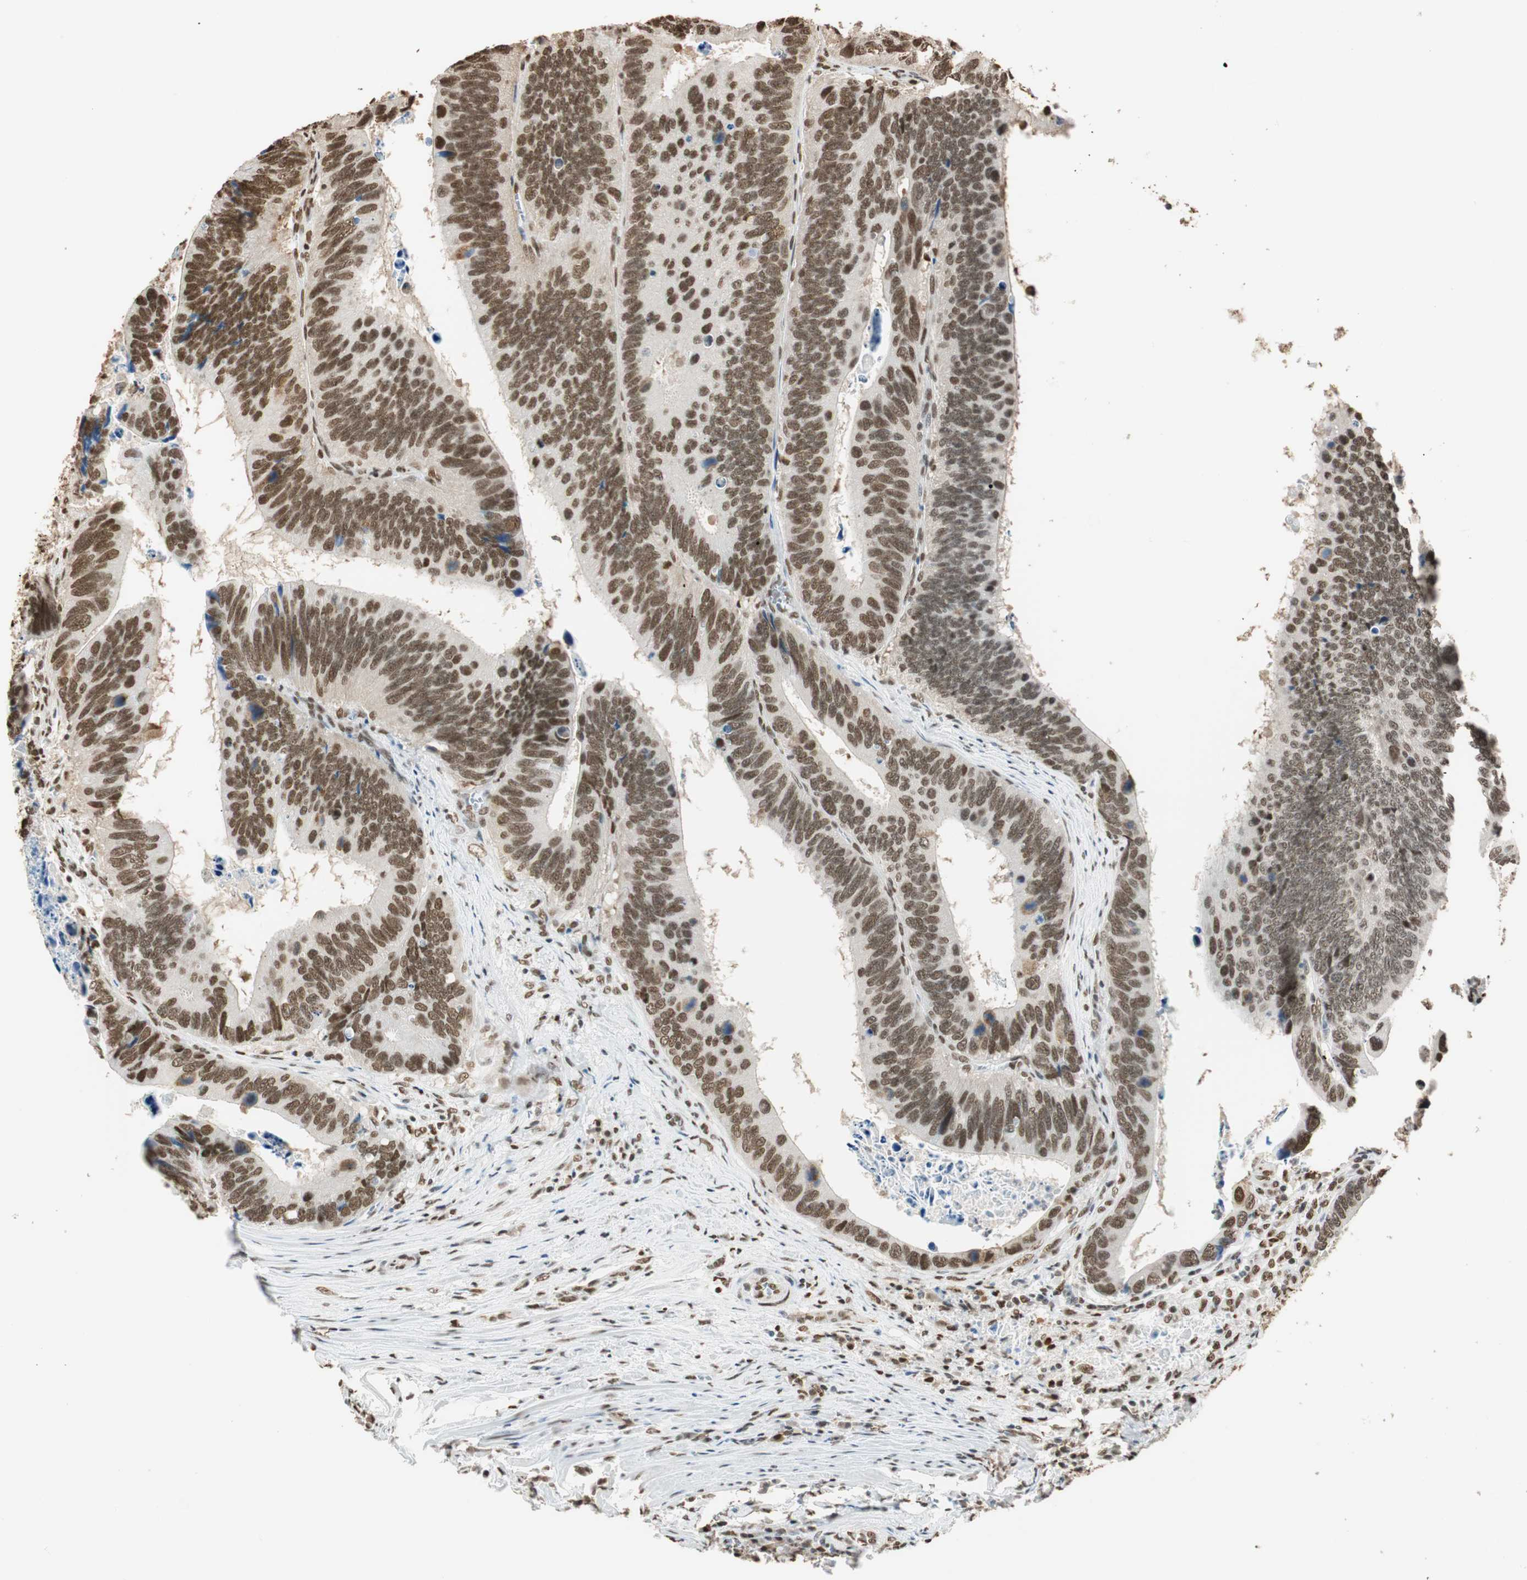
{"staining": {"intensity": "moderate", "quantity": "25%-75%", "location": "nuclear"}, "tissue": "colorectal cancer", "cell_type": "Tumor cells", "image_type": "cancer", "snomed": [{"axis": "morphology", "description": "Adenocarcinoma, NOS"}, {"axis": "topography", "description": "Colon"}], "caption": "Human colorectal cancer (adenocarcinoma) stained for a protein (brown) displays moderate nuclear positive expression in approximately 25%-75% of tumor cells.", "gene": "FANCG", "patient": {"sex": "male", "age": 72}}